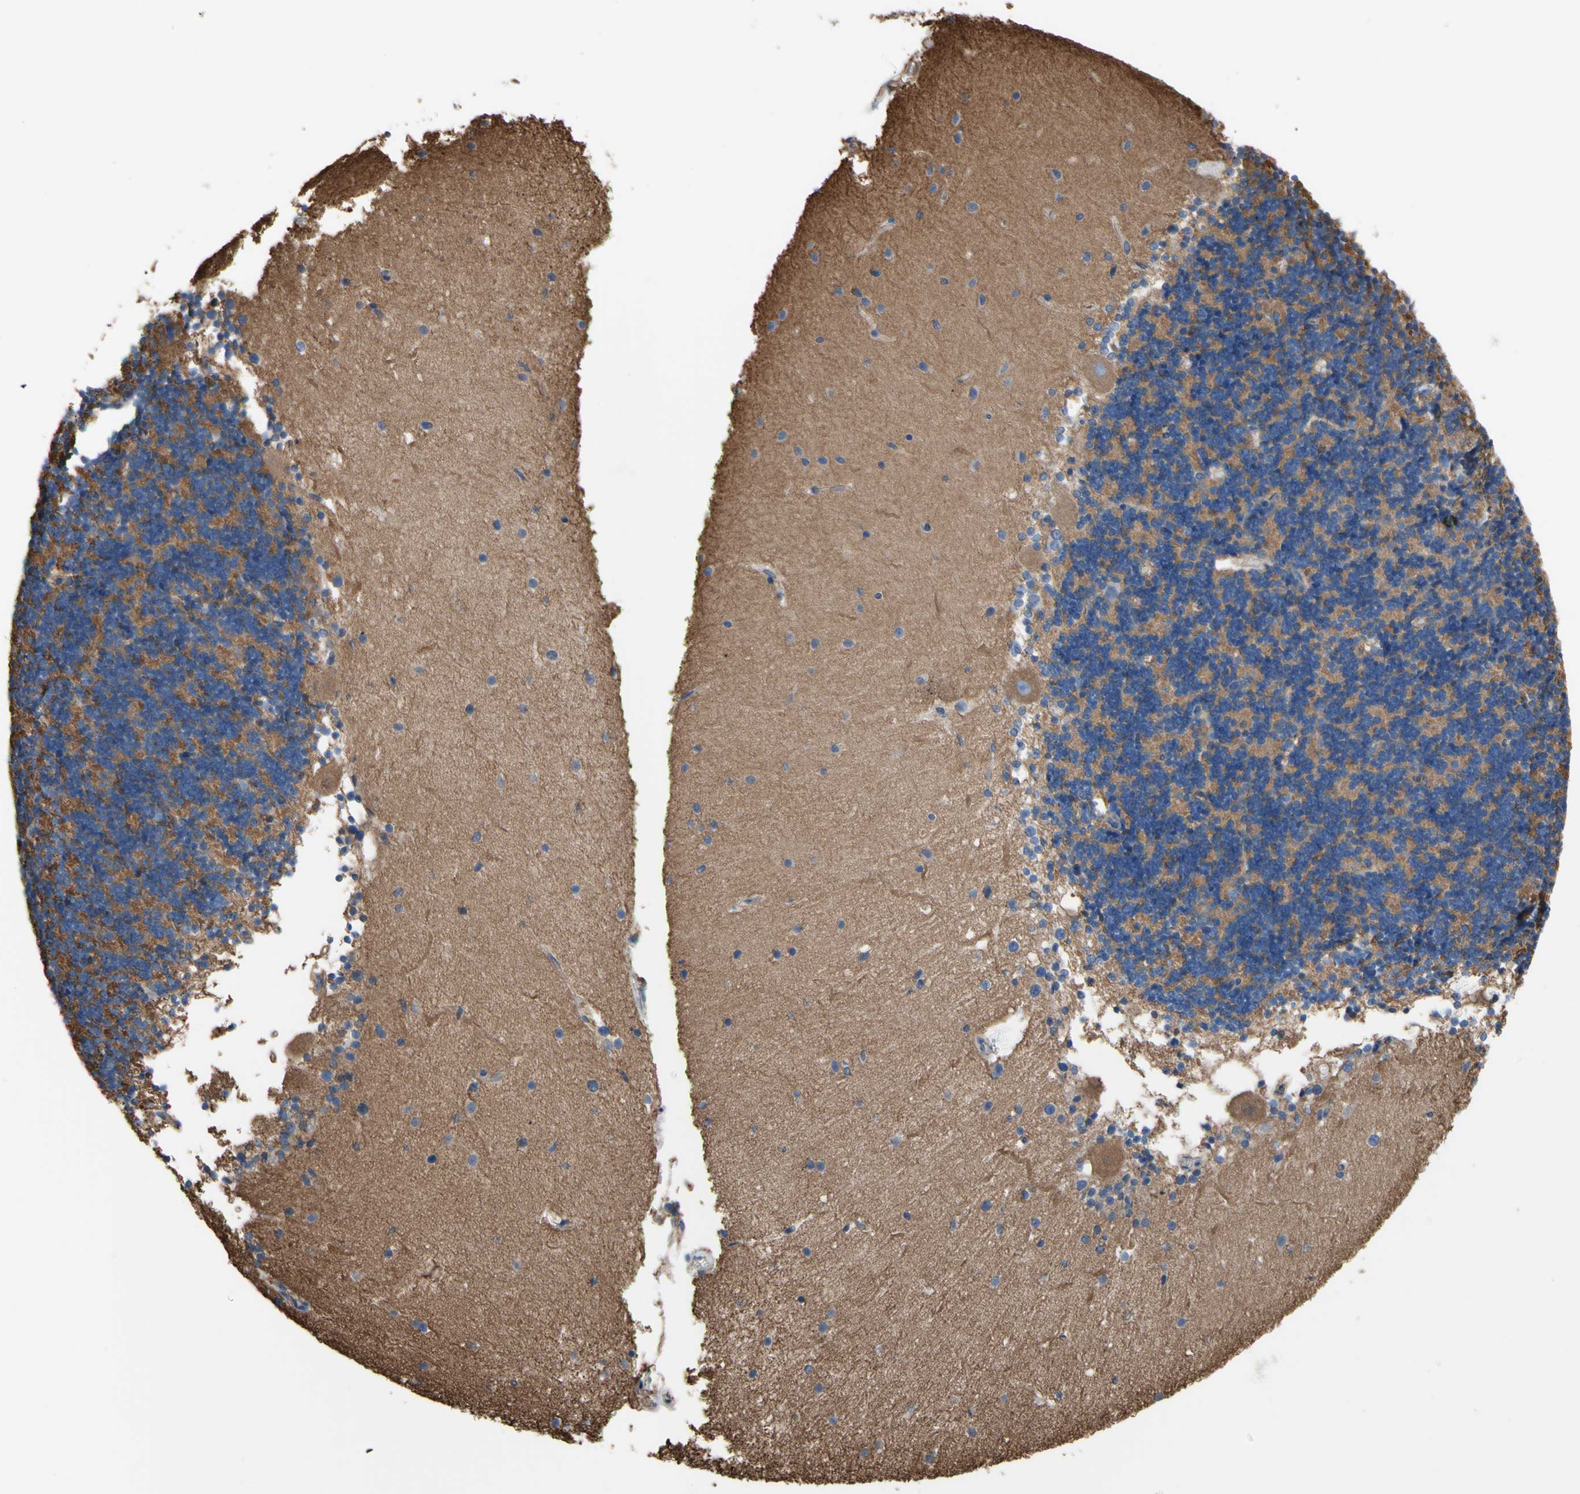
{"staining": {"intensity": "moderate", "quantity": "25%-75%", "location": "cytoplasmic/membranous"}, "tissue": "cerebellum", "cell_type": "Cells in granular layer", "image_type": "normal", "snomed": [{"axis": "morphology", "description": "Normal tissue, NOS"}, {"axis": "topography", "description": "Cerebellum"}], "caption": "Immunohistochemical staining of unremarkable cerebellum exhibits moderate cytoplasmic/membranous protein expression in about 25%-75% of cells in granular layer.", "gene": "TPBG", "patient": {"sex": "female", "age": 54}}